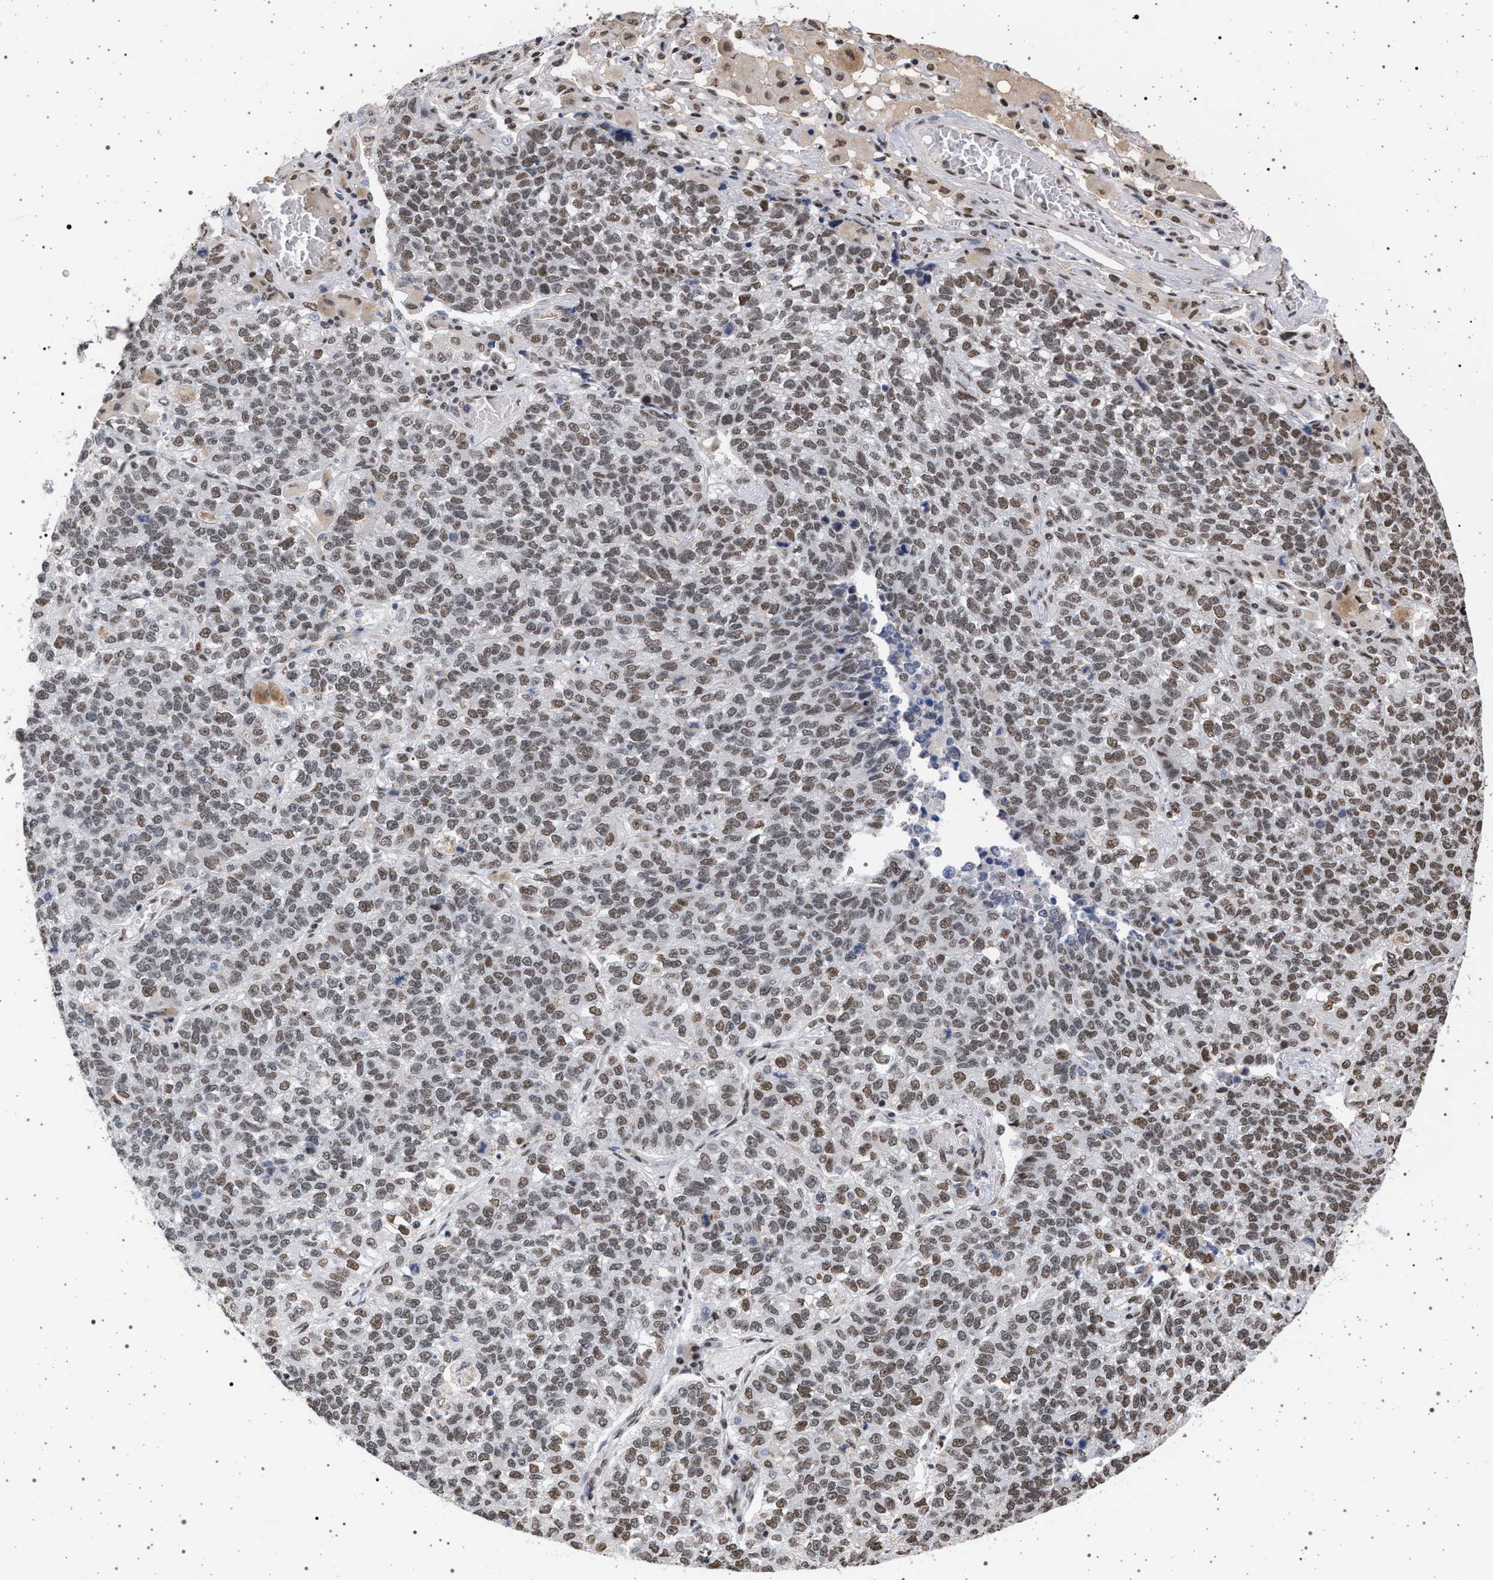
{"staining": {"intensity": "weak", "quantity": ">75%", "location": "nuclear"}, "tissue": "lung cancer", "cell_type": "Tumor cells", "image_type": "cancer", "snomed": [{"axis": "morphology", "description": "Adenocarcinoma, NOS"}, {"axis": "topography", "description": "Lung"}], "caption": "This is an image of immunohistochemistry (IHC) staining of lung adenocarcinoma, which shows weak expression in the nuclear of tumor cells.", "gene": "PHF12", "patient": {"sex": "male", "age": 49}}